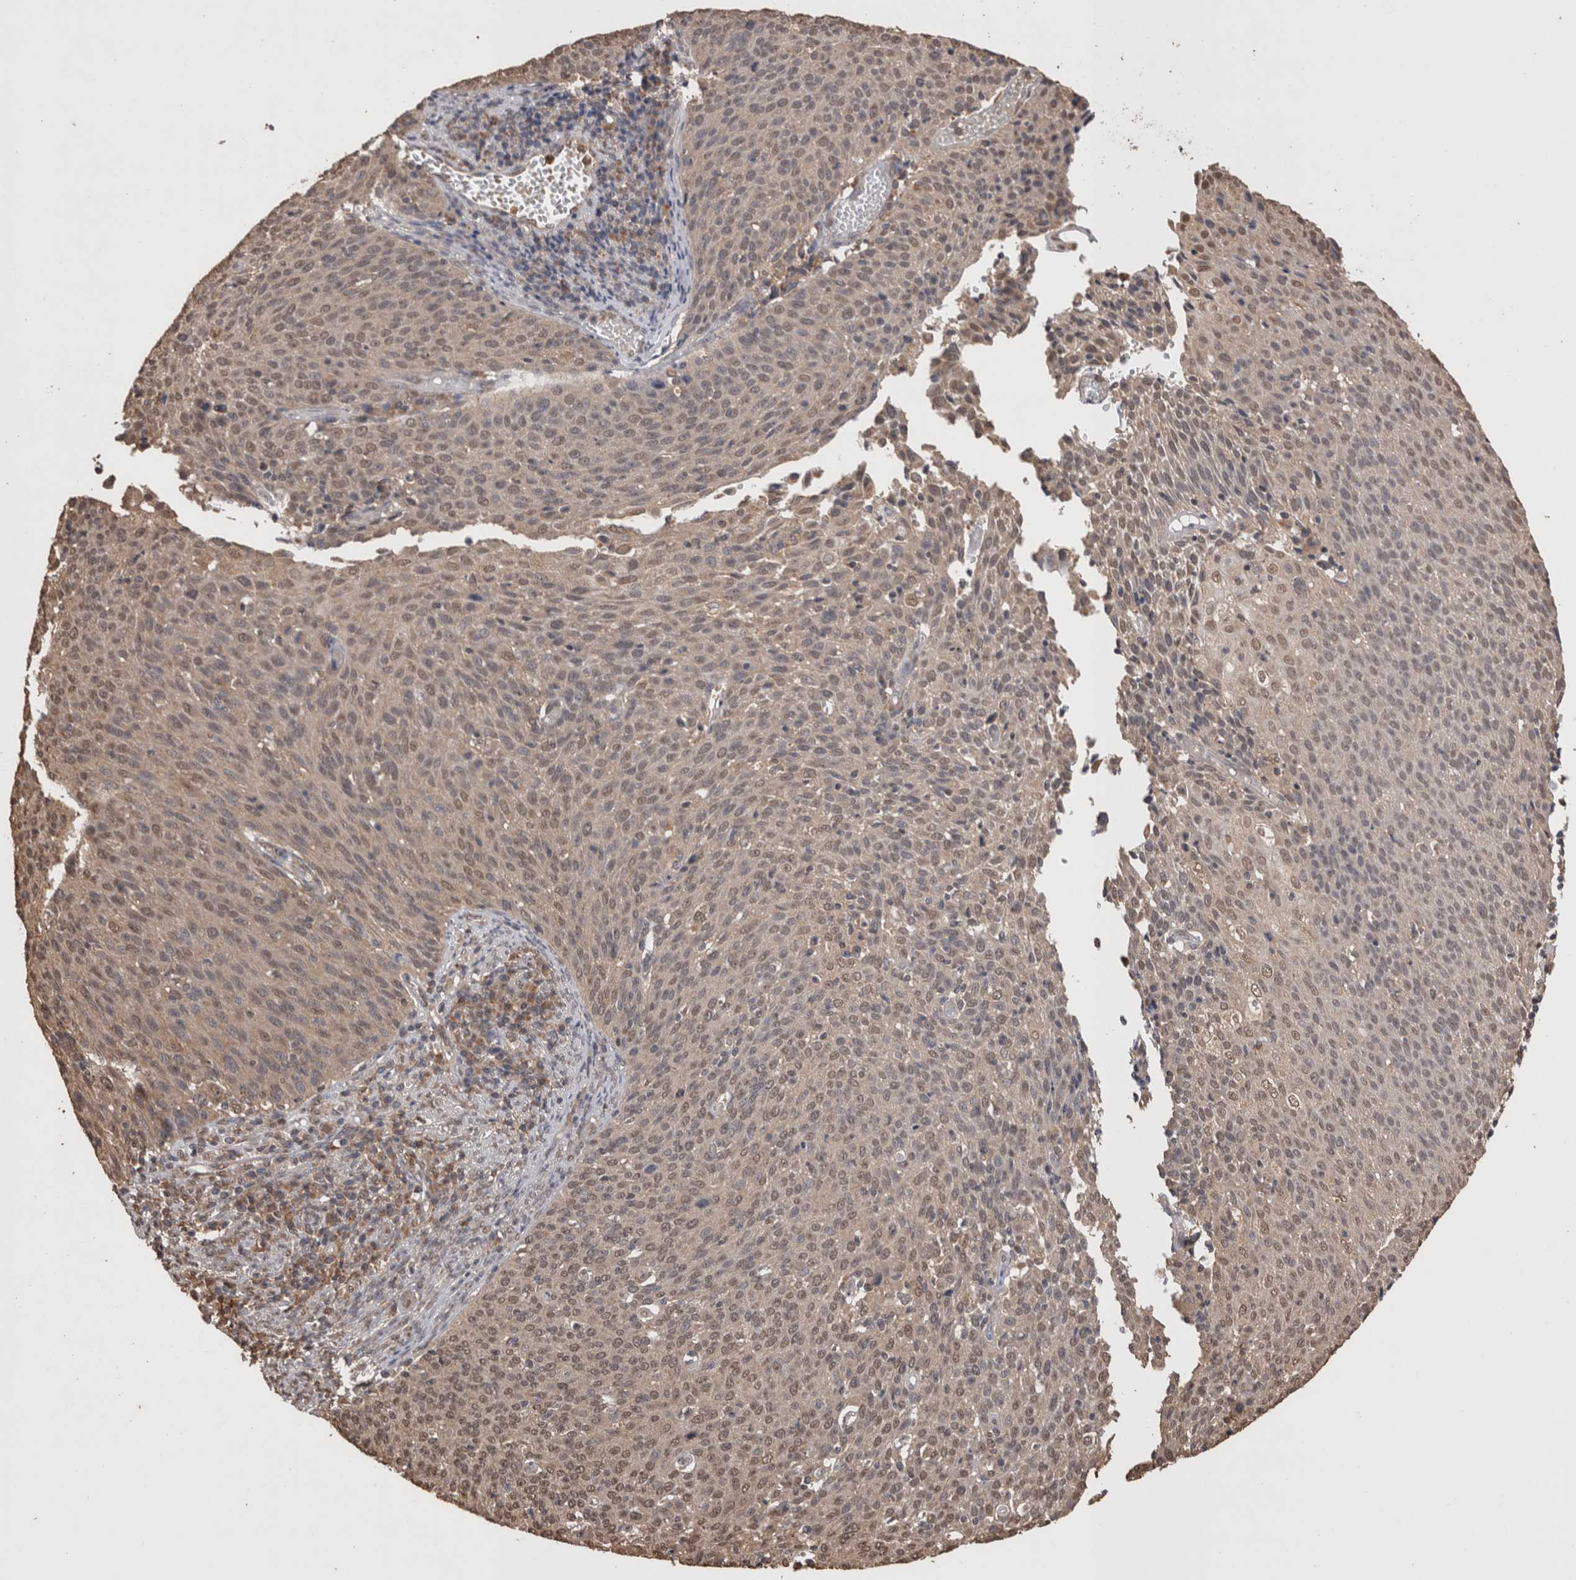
{"staining": {"intensity": "weak", "quantity": ">75%", "location": "cytoplasmic/membranous,nuclear"}, "tissue": "cervical cancer", "cell_type": "Tumor cells", "image_type": "cancer", "snomed": [{"axis": "morphology", "description": "Squamous cell carcinoma, NOS"}, {"axis": "topography", "description": "Cervix"}], "caption": "A photomicrograph showing weak cytoplasmic/membranous and nuclear staining in approximately >75% of tumor cells in cervical squamous cell carcinoma, as visualized by brown immunohistochemical staining.", "gene": "GRK5", "patient": {"sex": "female", "age": 38}}